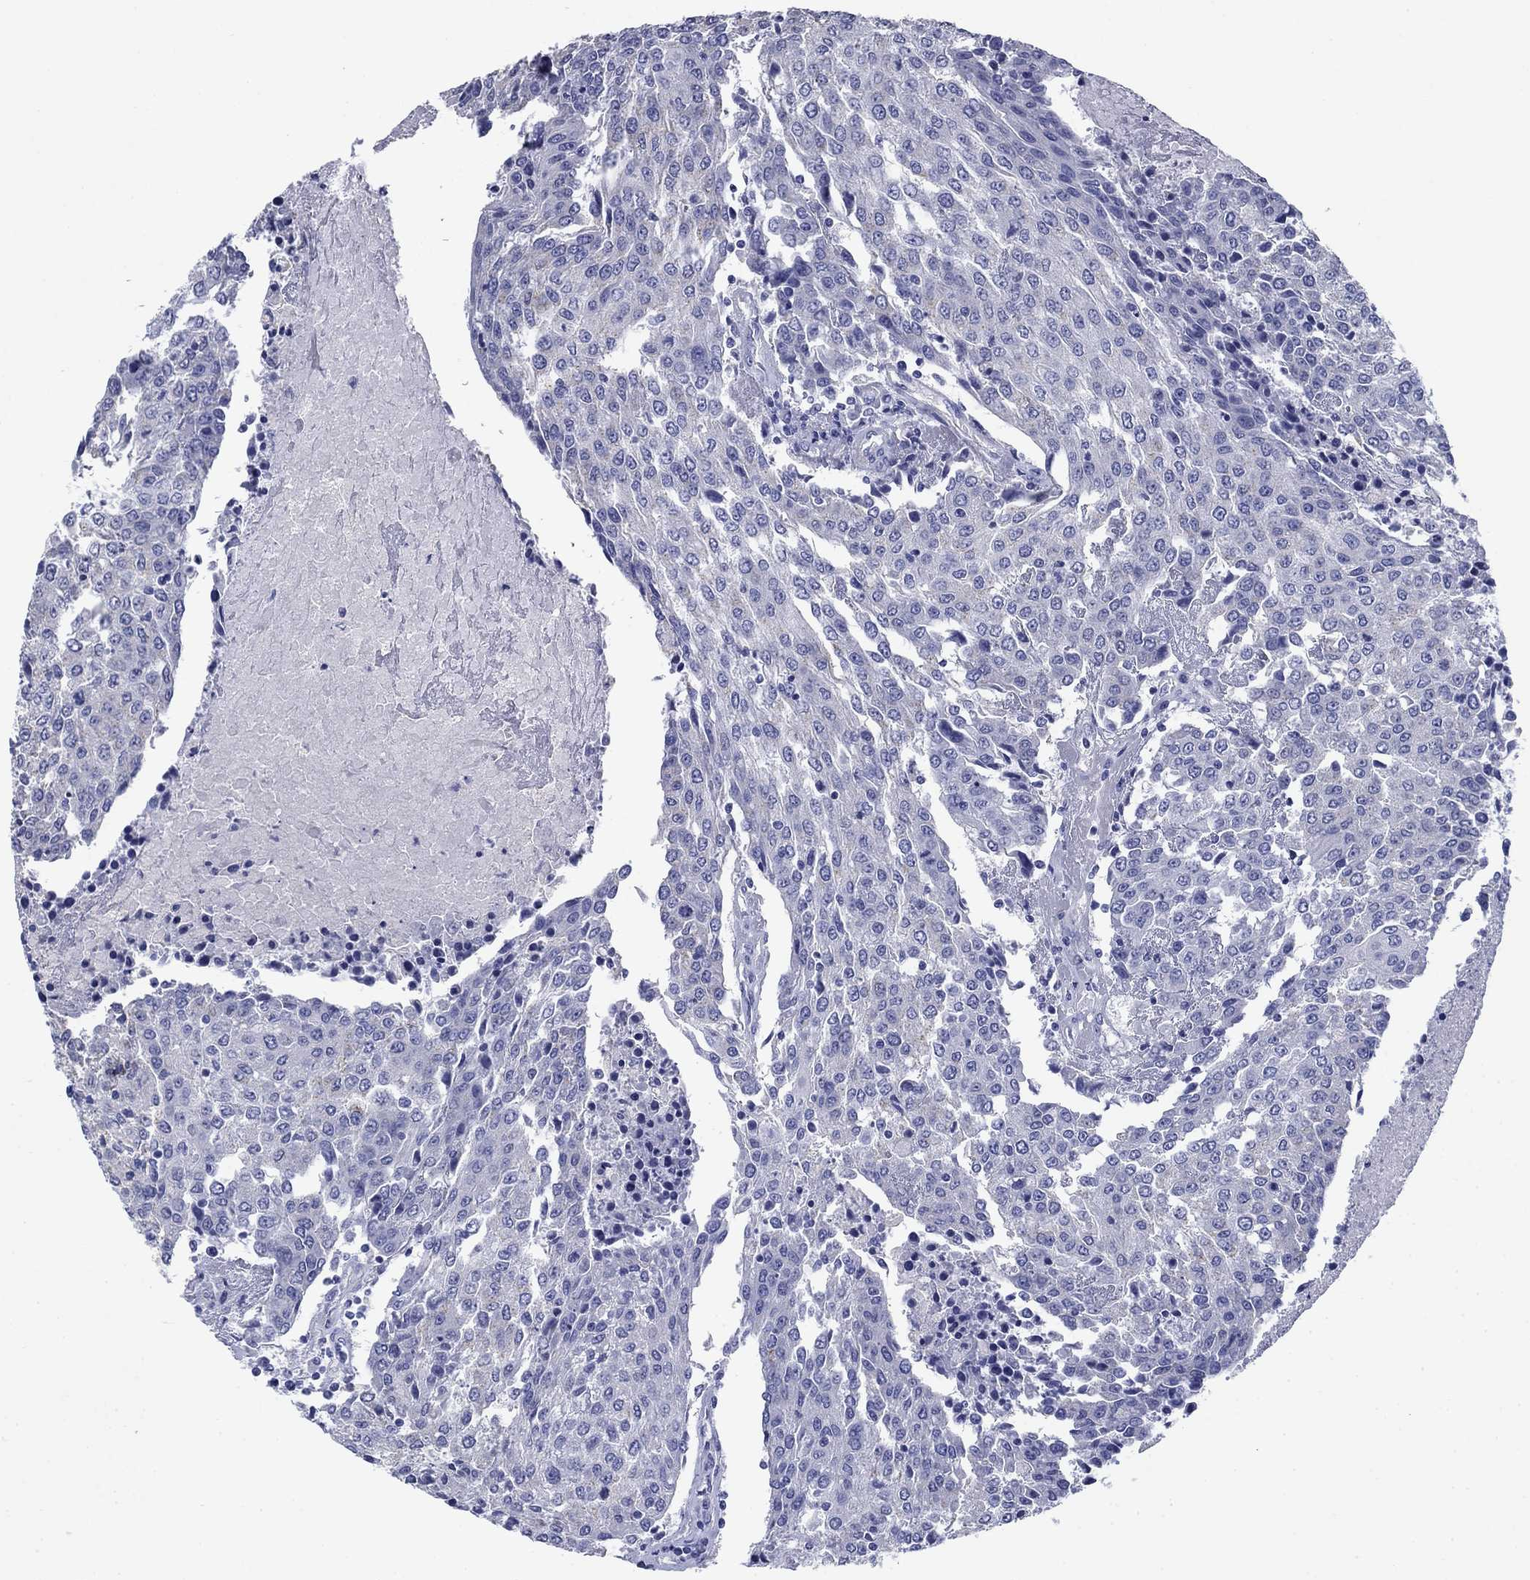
{"staining": {"intensity": "negative", "quantity": "none", "location": "none"}, "tissue": "urothelial cancer", "cell_type": "Tumor cells", "image_type": "cancer", "snomed": [{"axis": "morphology", "description": "Urothelial carcinoma, High grade"}, {"axis": "topography", "description": "Urinary bladder"}], "caption": "Tumor cells are negative for brown protein staining in urothelial cancer.", "gene": "PRKCG", "patient": {"sex": "female", "age": 85}}